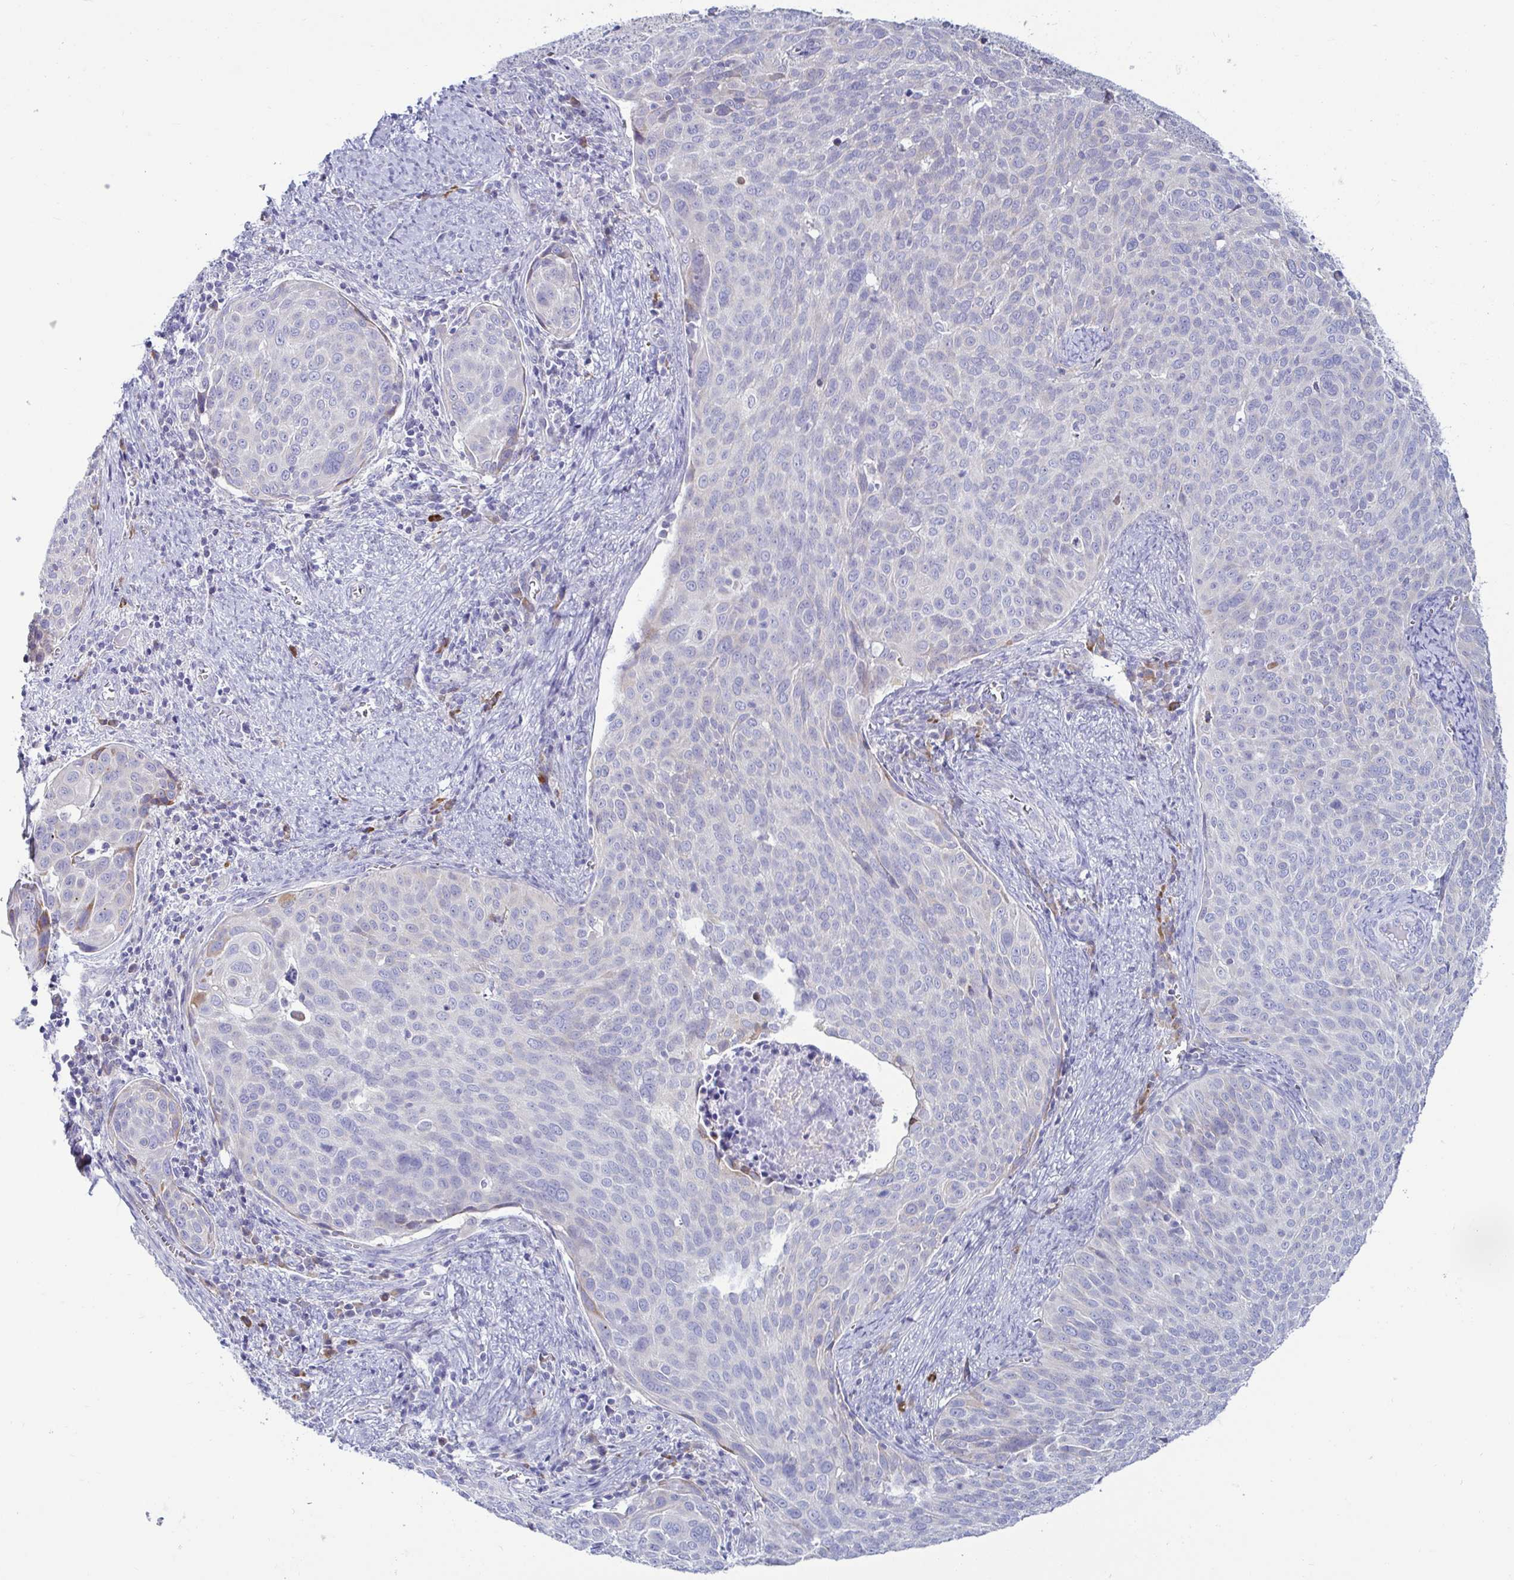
{"staining": {"intensity": "negative", "quantity": "none", "location": "none"}, "tissue": "cervical cancer", "cell_type": "Tumor cells", "image_type": "cancer", "snomed": [{"axis": "morphology", "description": "Squamous cell carcinoma, NOS"}, {"axis": "topography", "description": "Cervix"}], "caption": "This is an immunohistochemistry histopathology image of human squamous cell carcinoma (cervical). There is no expression in tumor cells.", "gene": "TFPI2", "patient": {"sex": "female", "age": 39}}